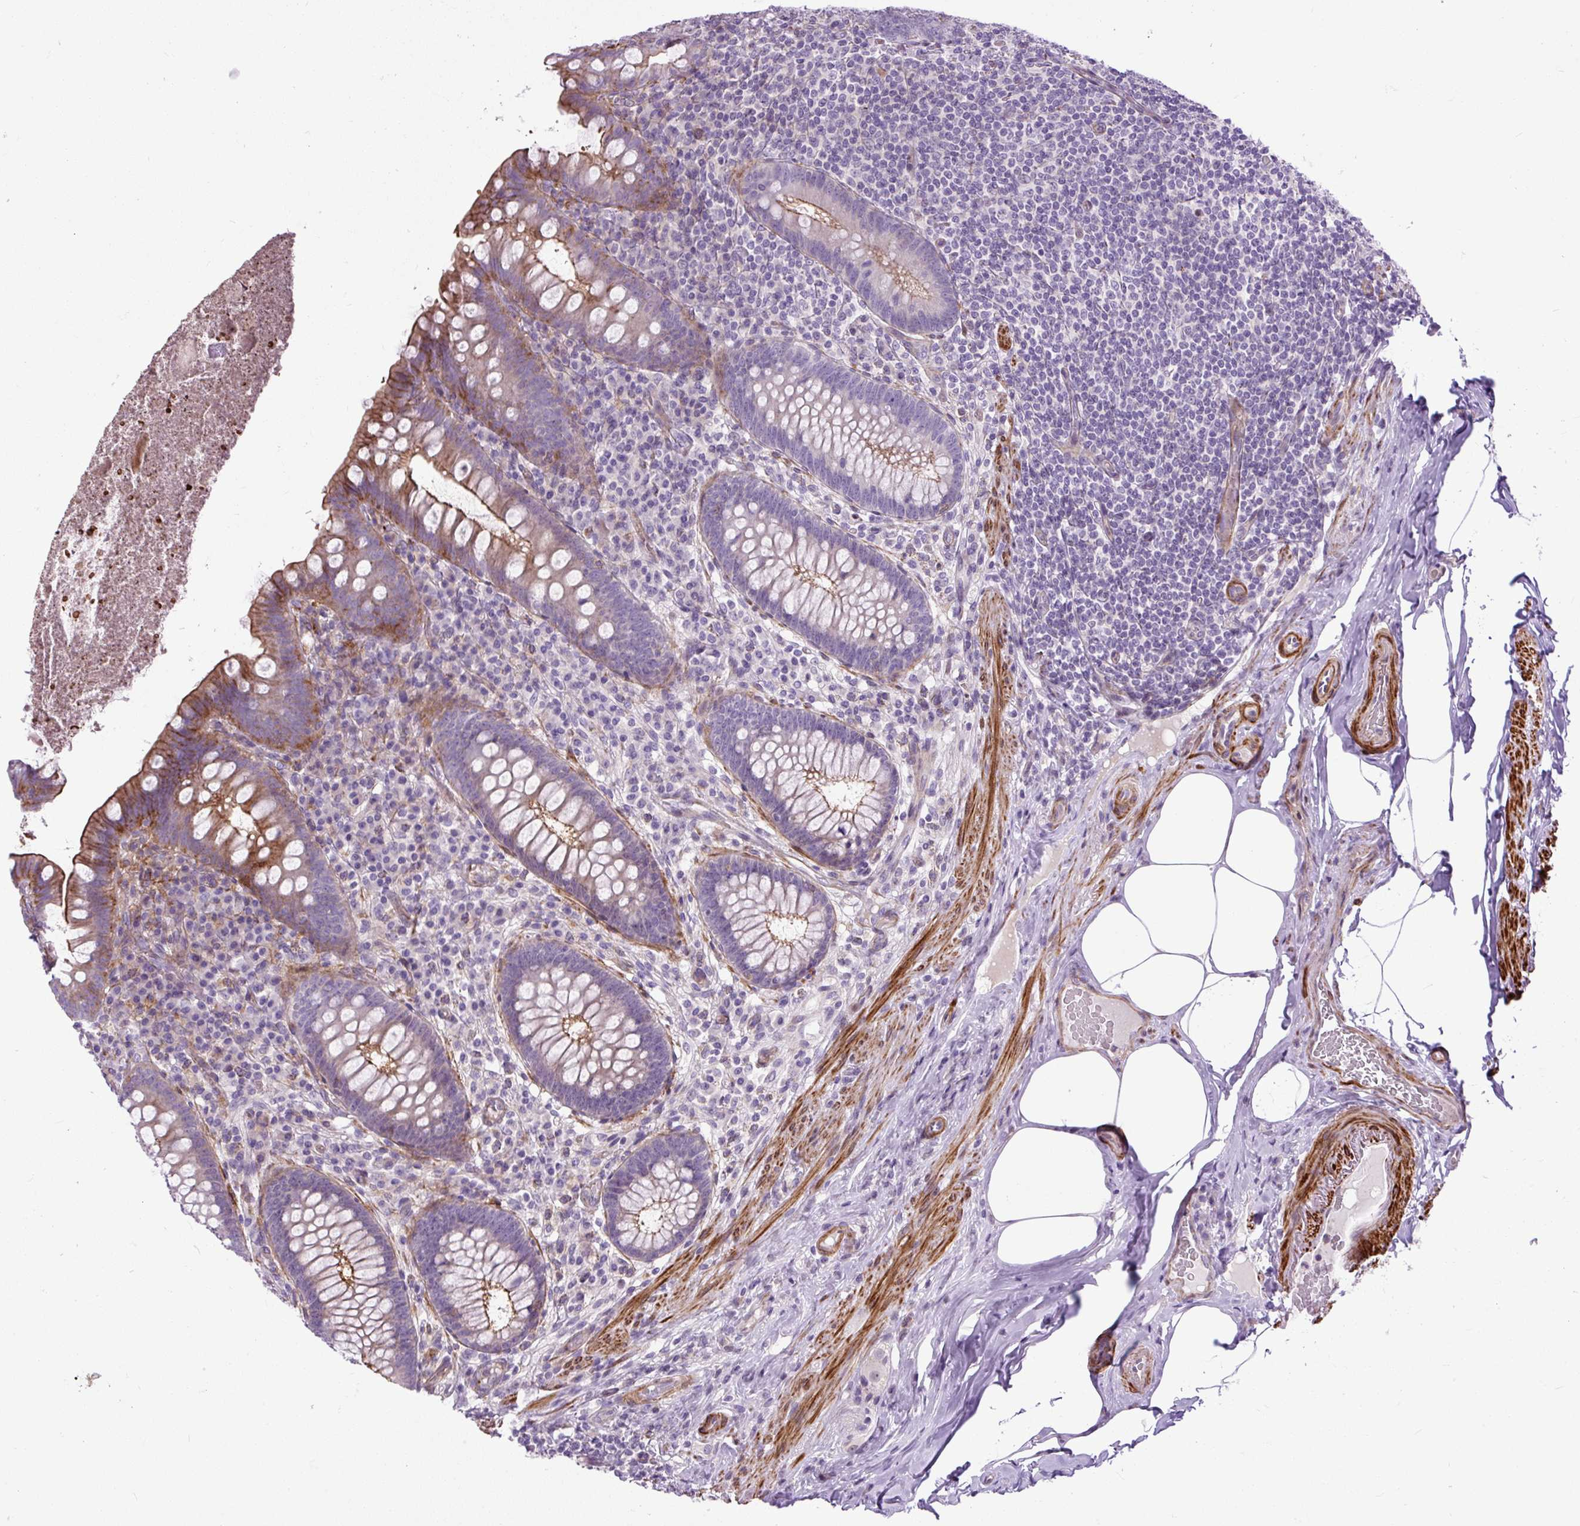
{"staining": {"intensity": "moderate", "quantity": "25%-75%", "location": "cytoplasmic/membranous"}, "tissue": "appendix", "cell_type": "Glandular cells", "image_type": "normal", "snomed": [{"axis": "morphology", "description": "Normal tissue, NOS"}, {"axis": "topography", "description": "Appendix"}], "caption": "Protein analysis of benign appendix demonstrates moderate cytoplasmic/membranous expression in about 25%-75% of glandular cells.", "gene": "ZNF197", "patient": {"sex": "male", "age": 71}}